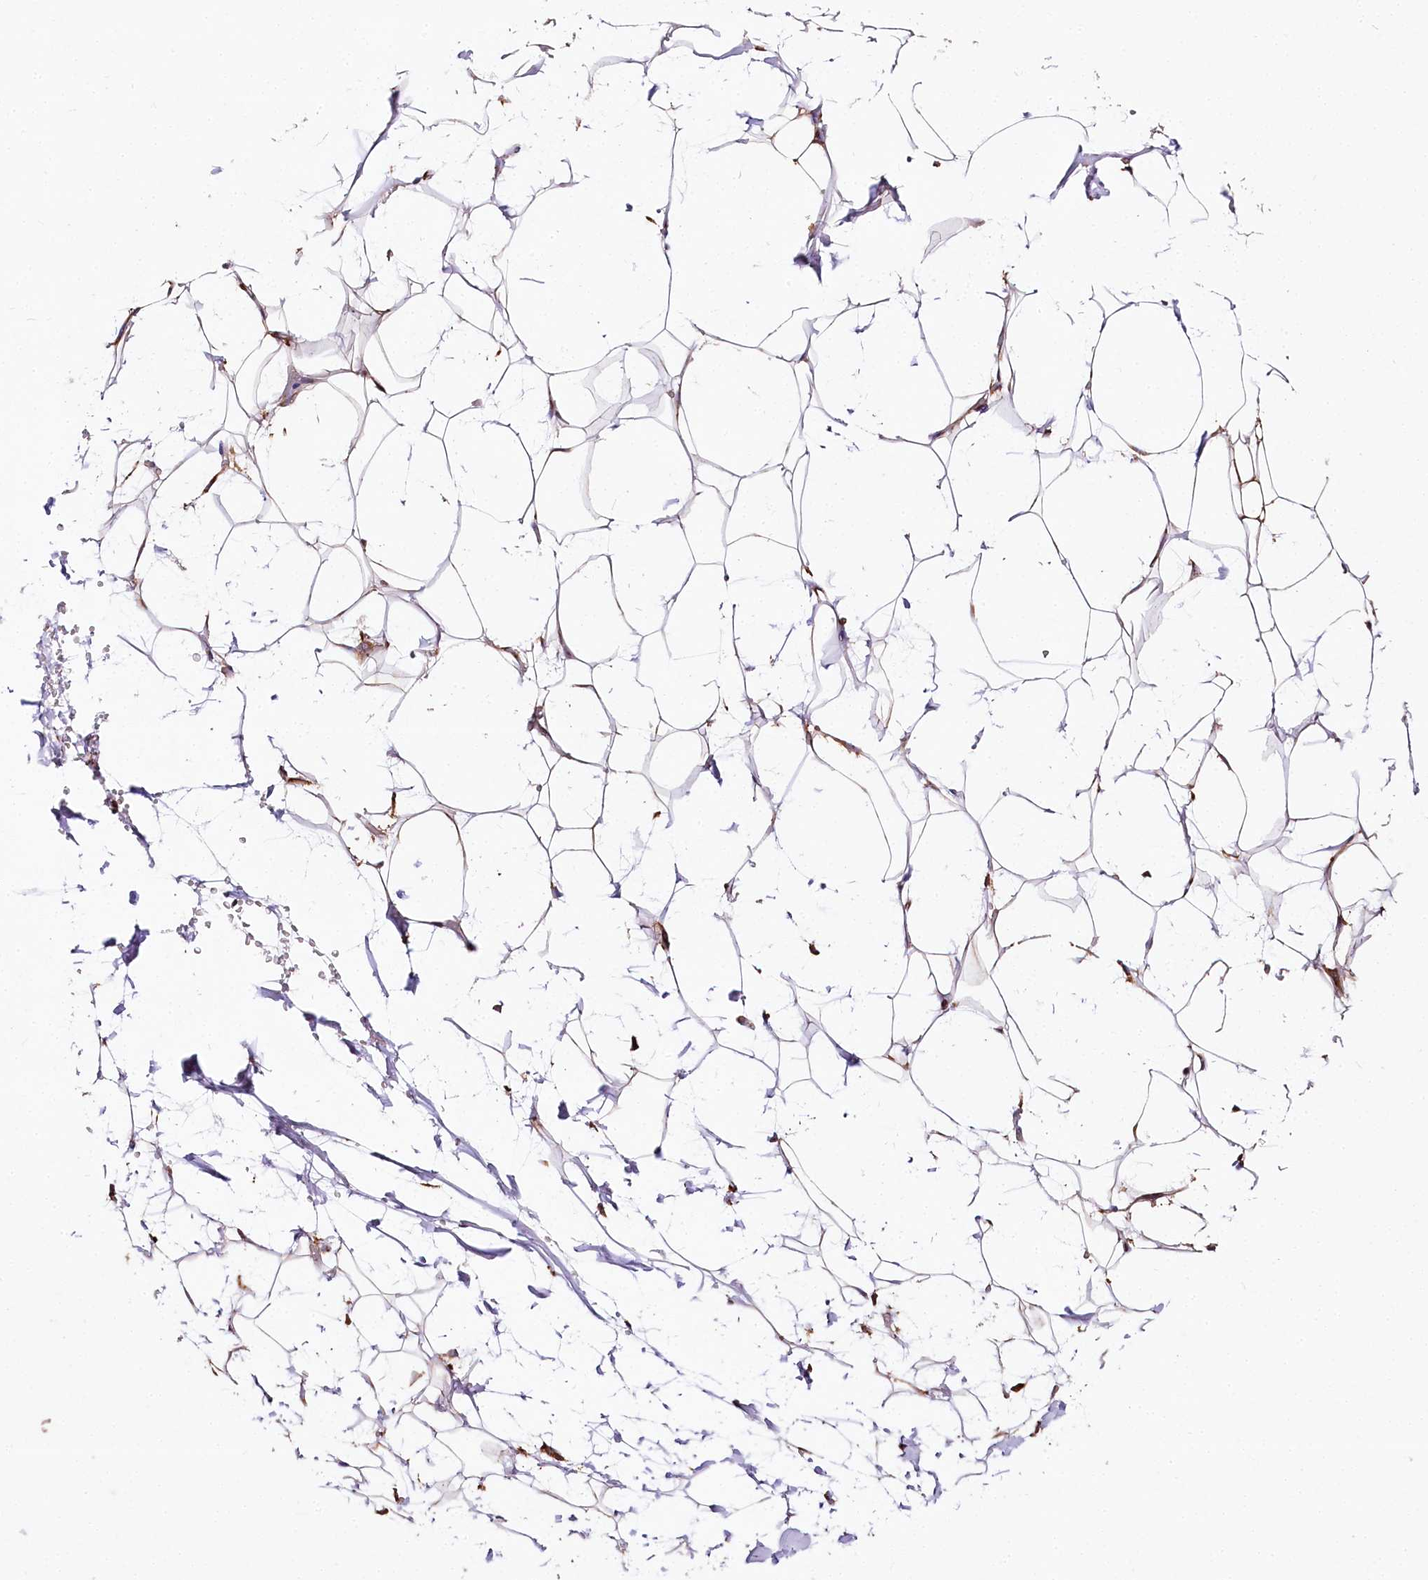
{"staining": {"intensity": "strong", "quantity": ">75%", "location": "cytoplasmic/membranous"}, "tissue": "adipose tissue", "cell_type": "Adipocytes", "image_type": "normal", "snomed": [{"axis": "morphology", "description": "Normal tissue, NOS"}, {"axis": "topography", "description": "Breast"}], "caption": "Immunohistochemical staining of normal human adipose tissue demonstrates high levels of strong cytoplasmic/membranous staining in about >75% of adipocytes.", "gene": "CNPY2", "patient": {"sex": "female", "age": 26}}